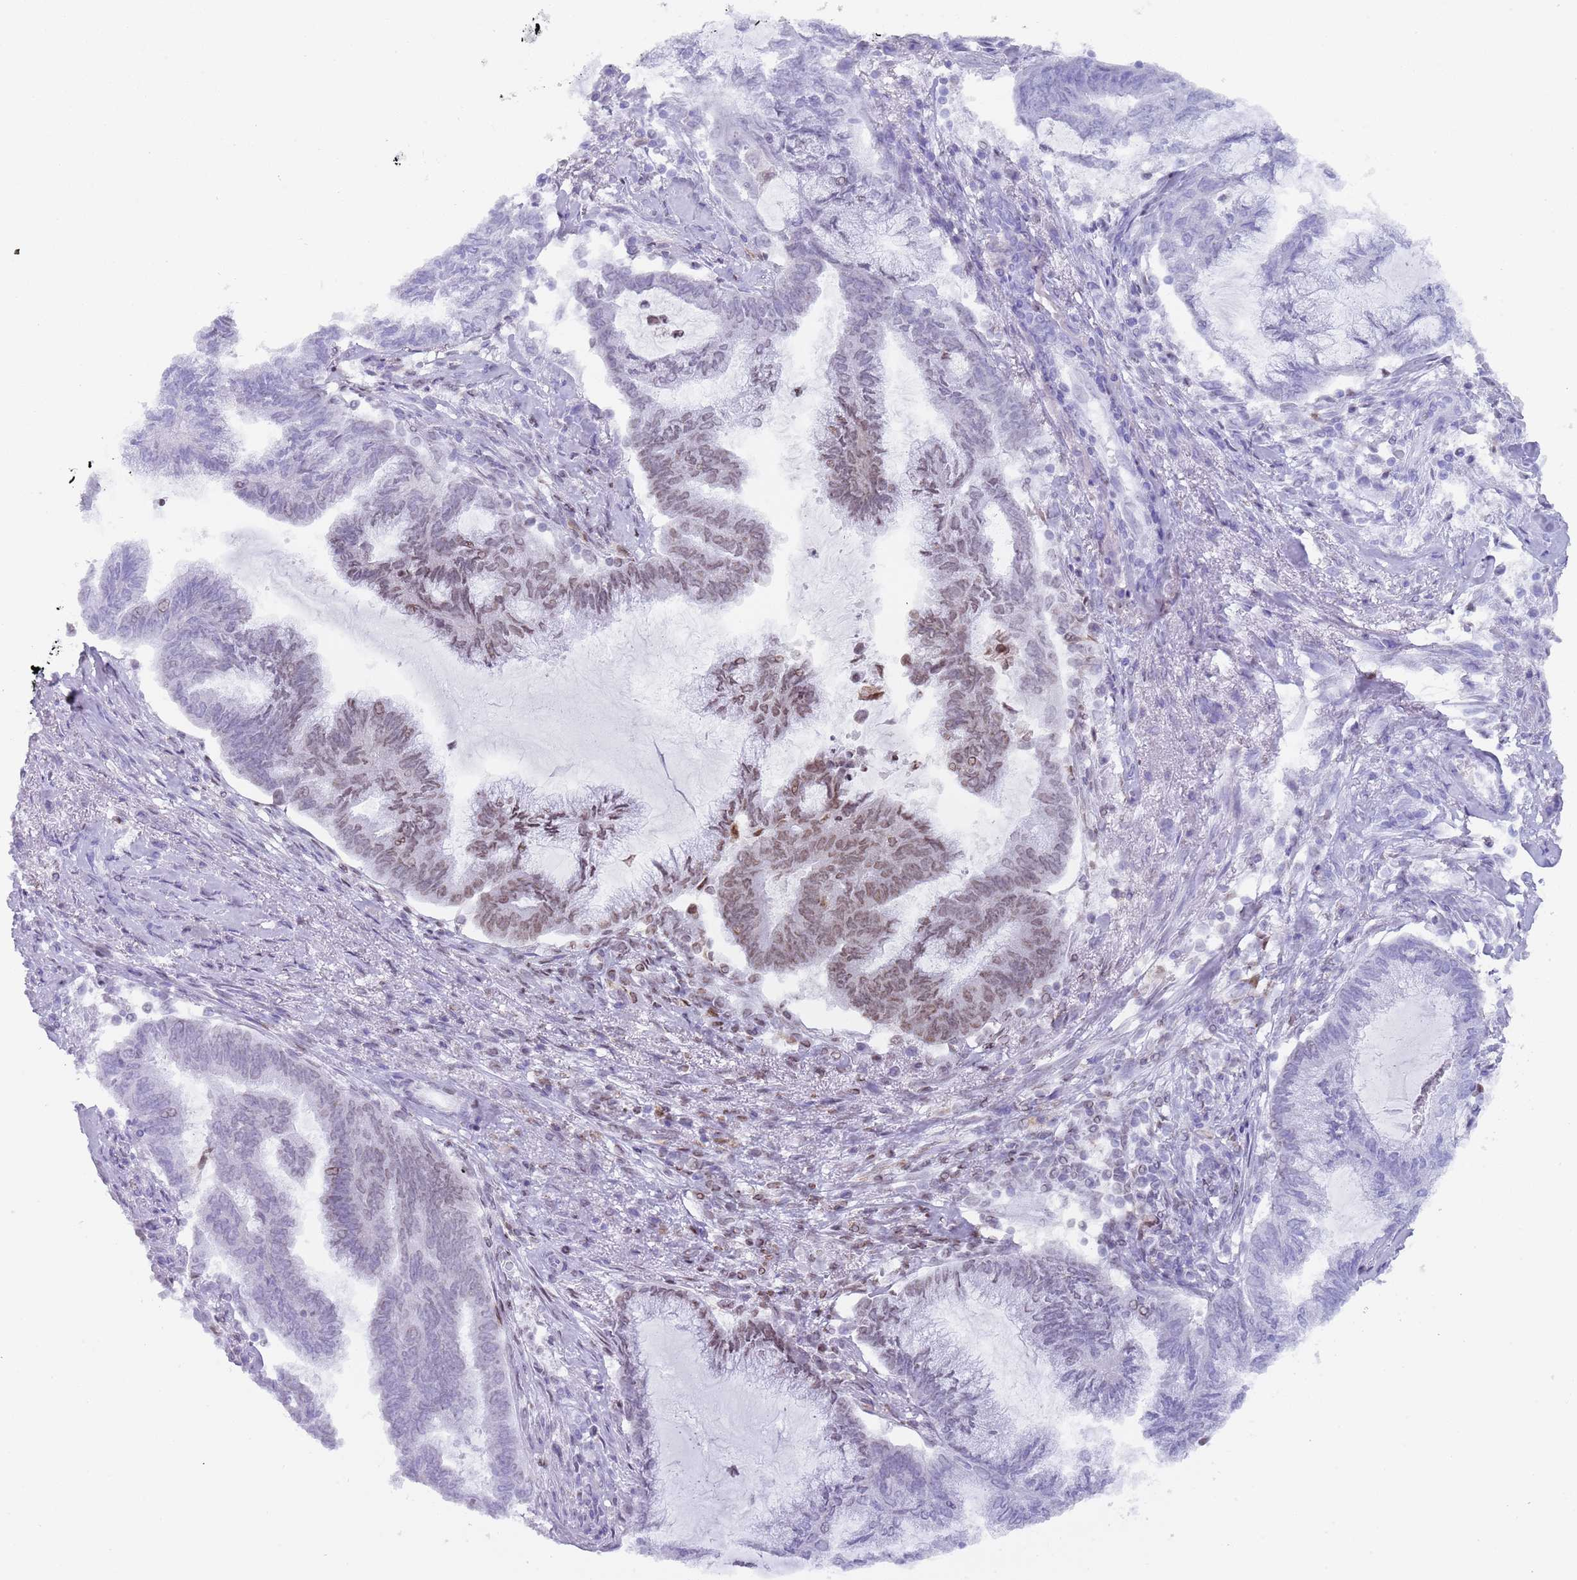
{"staining": {"intensity": "moderate", "quantity": "<25%", "location": "nuclear"}, "tissue": "endometrial cancer", "cell_type": "Tumor cells", "image_type": "cancer", "snomed": [{"axis": "morphology", "description": "Adenocarcinoma, NOS"}, {"axis": "topography", "description": "Endometrium"}], "caption": "IHC (DAB (3,3'-diaminobenzidine)) staining of human adenocarcinoma (endometrial) demonstrates moderate nuclear protein positivity in approximately <25% of tumor cells.", "gene": "HDAC8", "patient": {"sex": "female", "age": 86}}